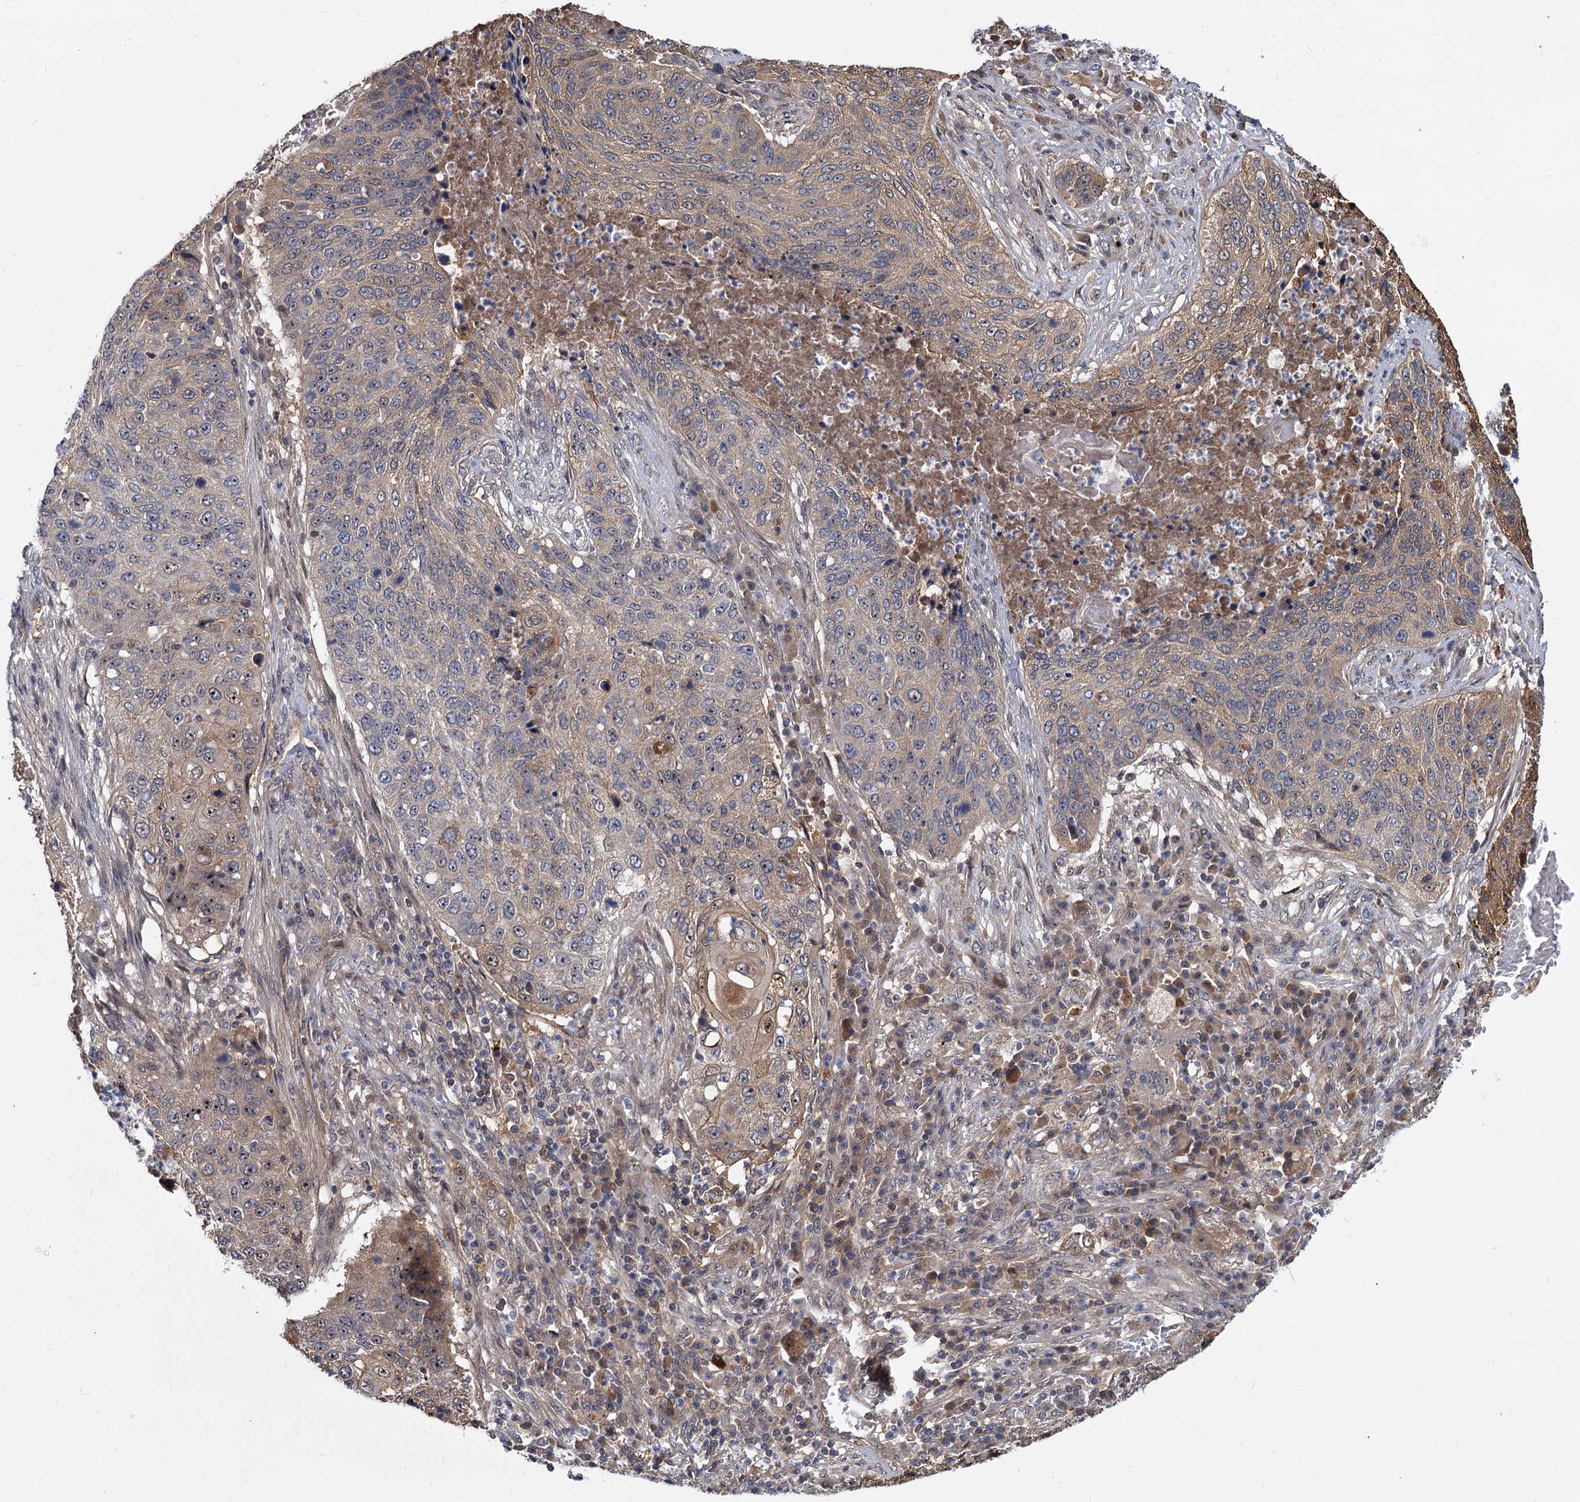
{"staining": {"intensity": "moderate", "quantity": "25%-75%", "location": "cytoplasmic/membranous"}, "tissue": "lung cancer", "cell_type": "Tumor cells", "image_type": "cancer", "snomed": [{"axis": "morphology", "description": "Squamous cell carcinoma, NOS"}, {"axis": "topography", "description": "Lung"}], "caption": "Squamous cell carcinoma (lung) tissue exhibits moderate cytoplasmic/membranous positivity in approximately 25%-75% of tumor cells", "gene": "SNX15", "patient": {"sex": "female", "age": 63}}